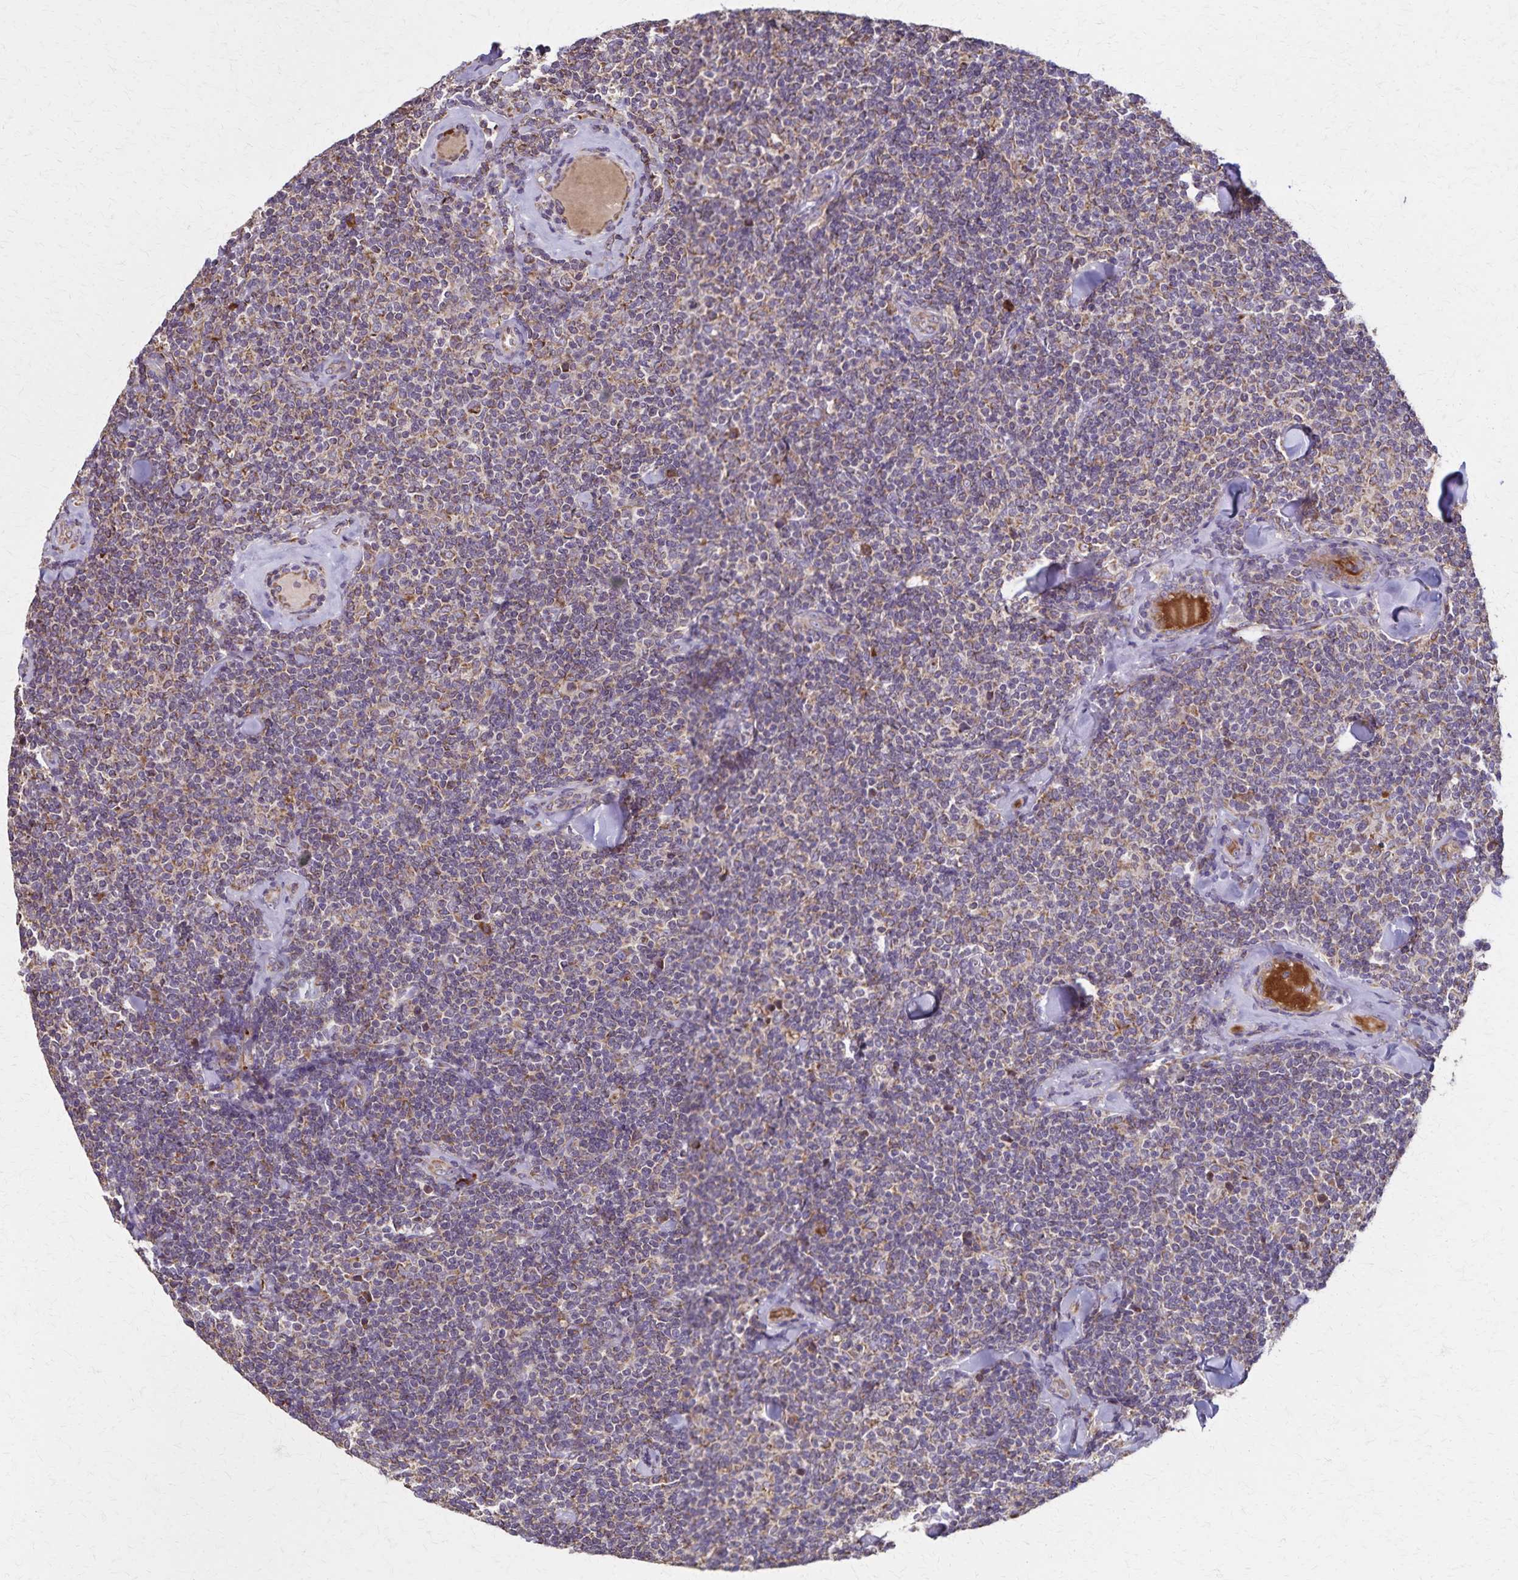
{"staining": {"intensity": "weak", "quantity": "25%-75%", "location": "cytoplasmic/membranous"}, "tissue": "lymphoma", "cell_type": "Tumor cells", "image_type": "cancer", "snomed": [{"axis": "morphology", "description": "Malignant lymphoma, non-Hodgkin's type, Low grade"}, {"axis": "topography", "description": "Lymph node"}], "caption": "Protein staining shows weak cytoplasmic/membranous staining in about 25%-75% of tumor cells in malignant lymphoma, non-Hodgkin's type (low-grade). (IHC, brightfield microscopy, high magnification).", "gene": "RNF10", "patient": {"sex": "female", "age": 56}}